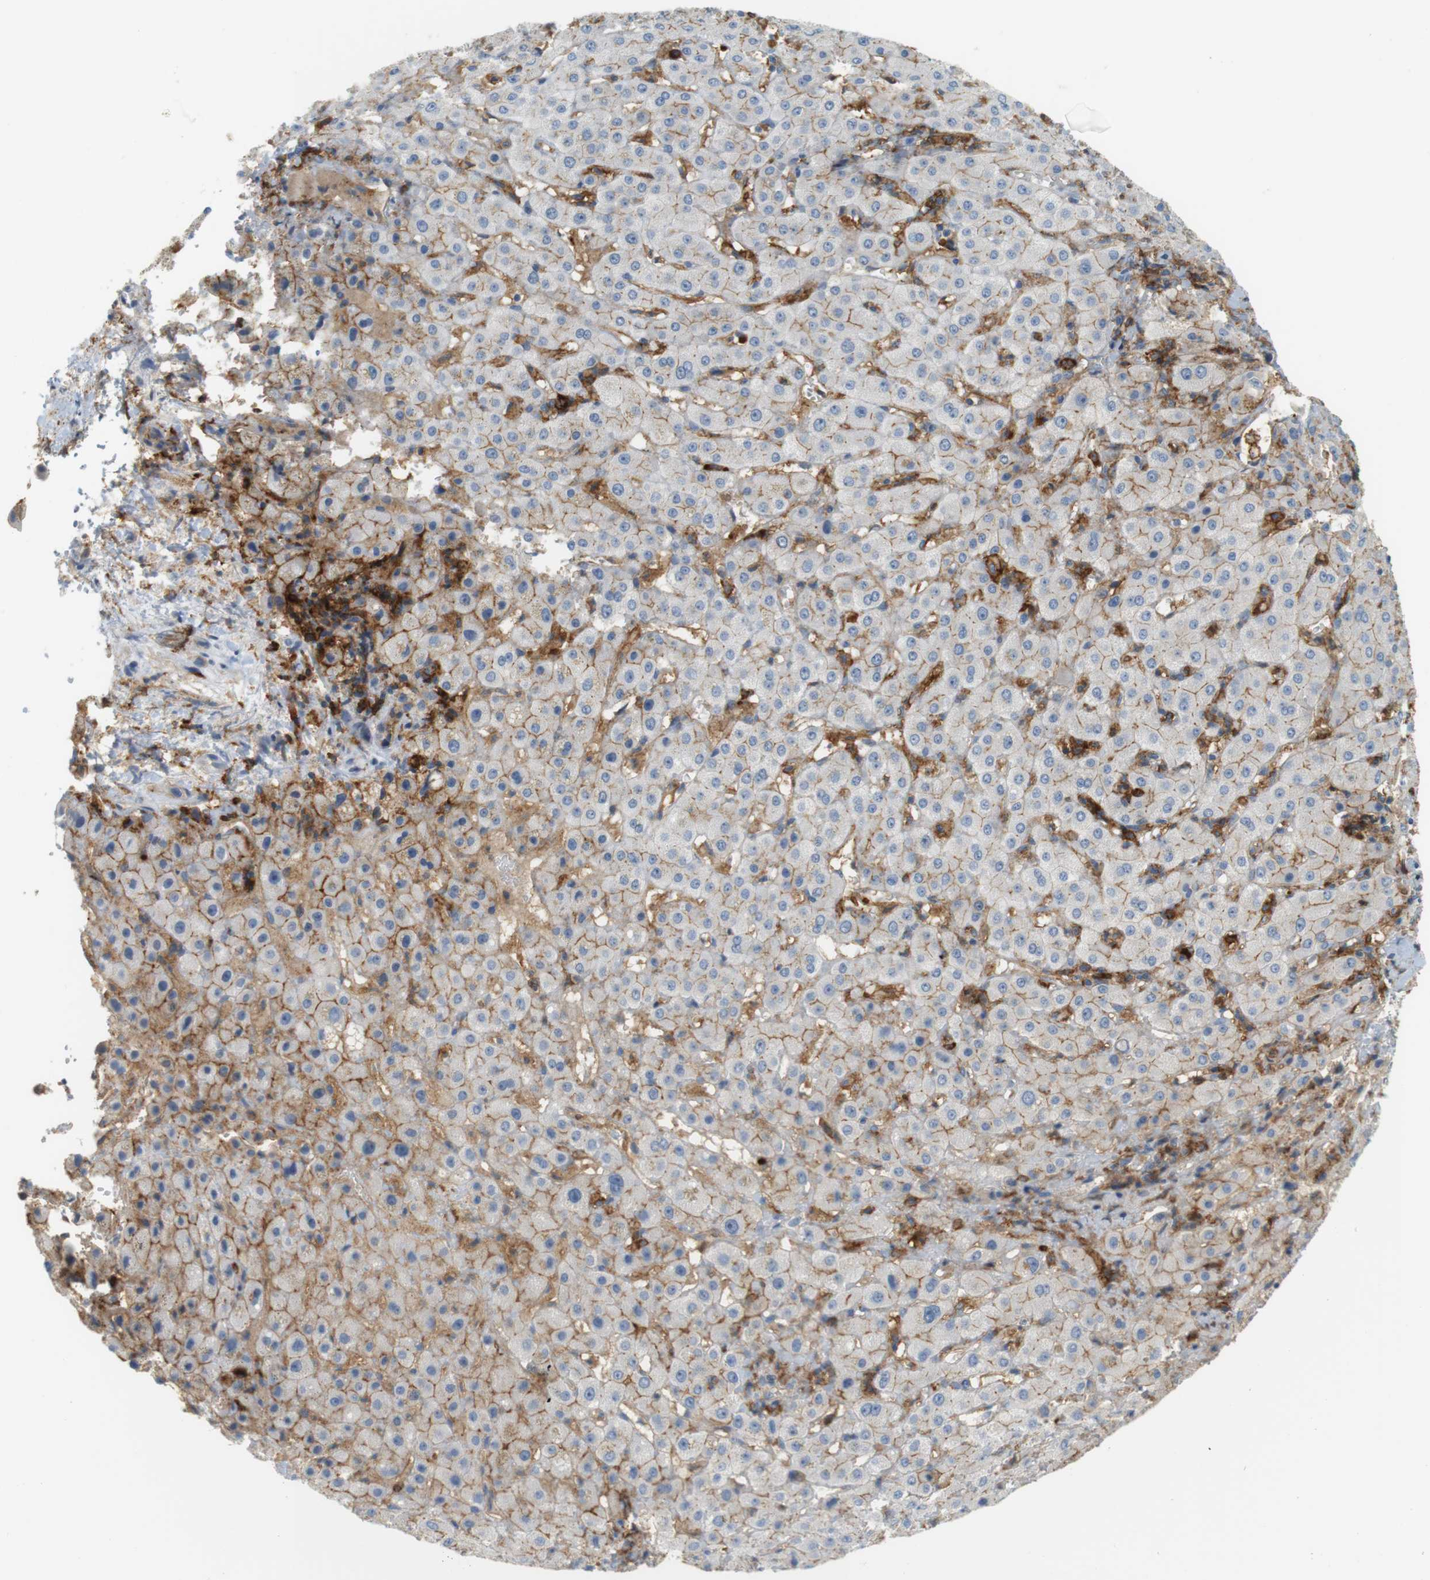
{"staining": {"intensity": "moderate", "quantity": "25%-75%", "location": "cytoplasmic/membranous"}, "tissue": "liver cancer", "cell_type": "Tumor cells", "image_type": "cancer", "snomed": [{"axis": "morphology", "description": "Cholangiocarcinoma"}, {"axis": "topography", "description": "Liver"}], "caption": "Liver cancer tissue demonstrates moderate cytoplasmic/membranous expression in approximately 25%-75% of tumor cells", "gene": "SIRPA", "patient": {"sex": "female", "age": 65}}